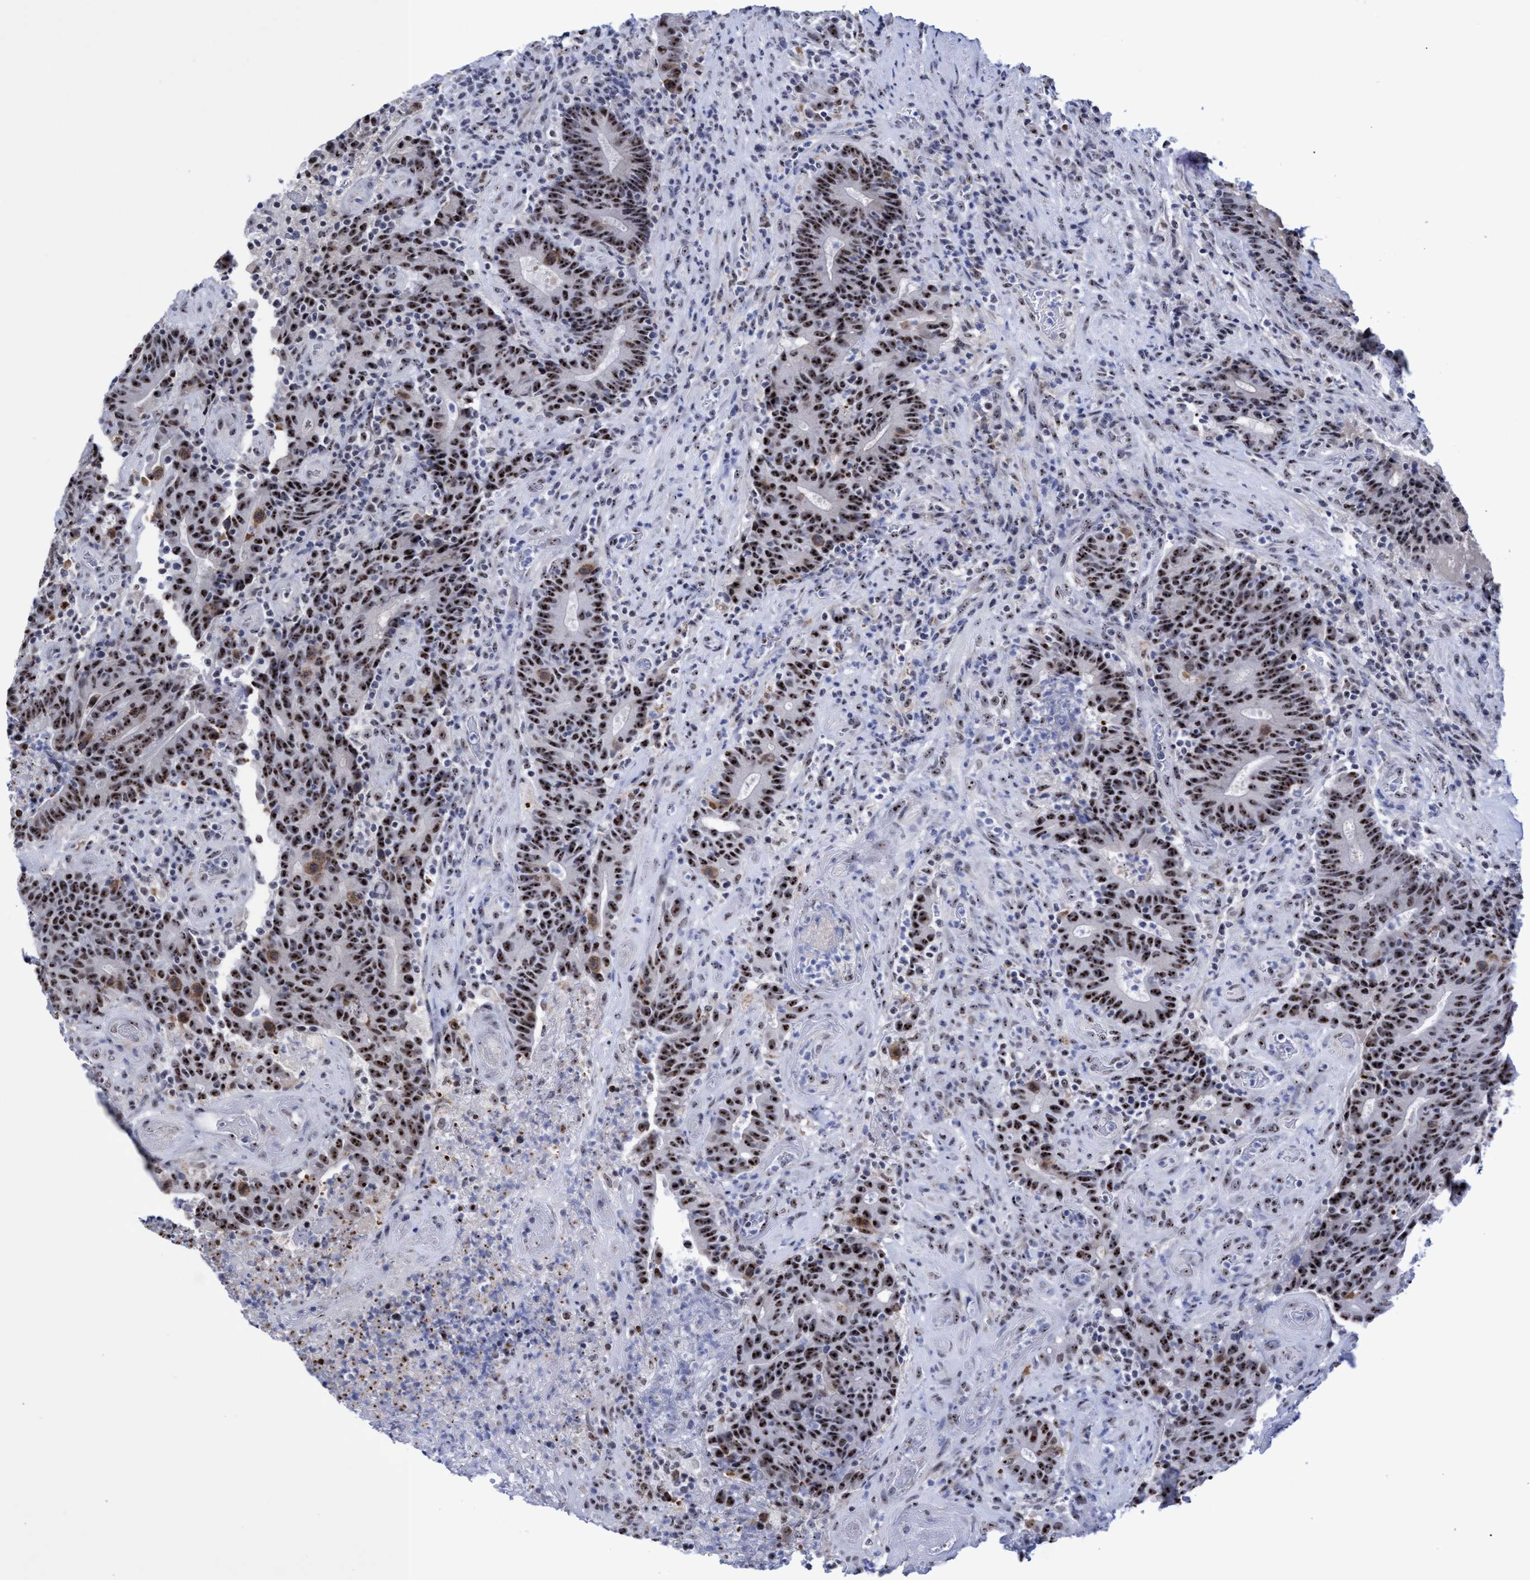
{"staining": {"intensity": "strong", "quantity": ">75%", "location": "nuclear"}, "tissue": "colorectal cancer", "cell_type": "Tumor cells", "image_type": "cancer", "snomed": [{"axis": "morphology", "description": "Normal tissue, NOS"}, {"axis": "morphology", "description": "Adenocarcinoma, NOS"}, {"axis": "topography", "description": "Colon"}], "caption": "High-magnification brightfield microscopy of colorectal cancer stained with DAB (brown) and counterstained with hematoxylin (blue). tumor cells exhibit strong nuclear expression is identified in about>75% of cells. (brown staining indicates protein expression, while blue staining denotes nuclei).", "gene": "EFCAB10", "patient": {"sex": "female", "age": 75}}